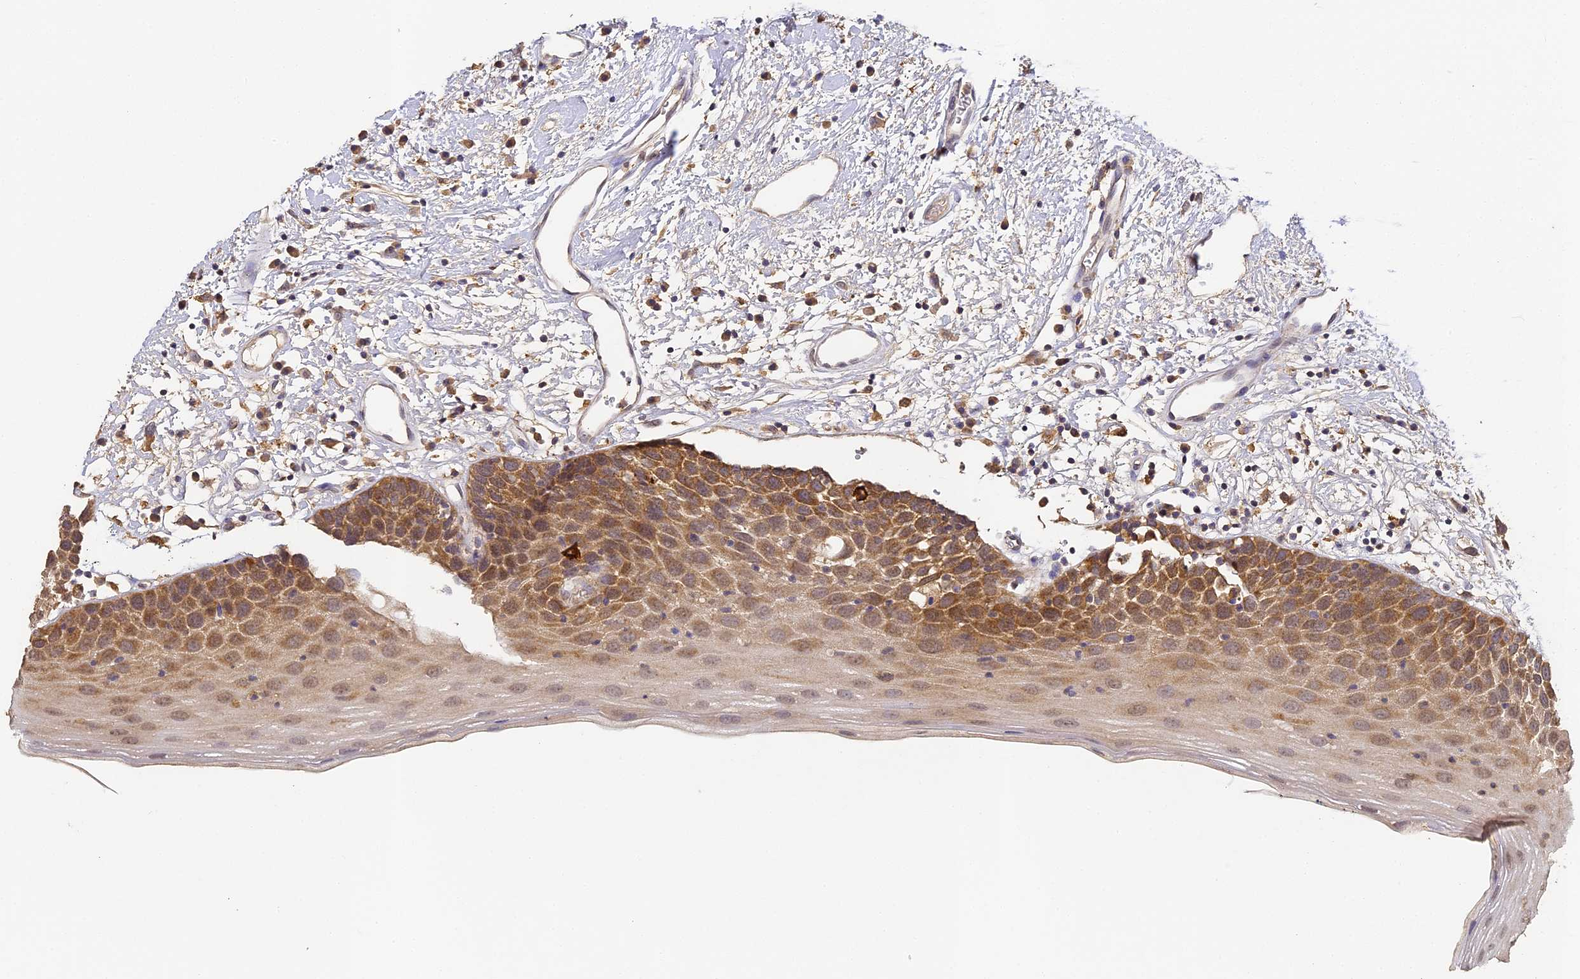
{"staining": {"intensity": "strong", "quantity": ">75%", "location": "cytoplasmic/membranous,nuclear"}, "tissue": "oral mucosa", "cell_type": "Squamous epithelial cells", "image_type": "normal", "snomed": [{"axis": "morphology", "description": "Normal tissue, NOS"}, {"axis": "topography", "description": "Oral tissue"}], "caption": "A high amount of strong cytoplasmic/membranous,nuclear staining is appreciated in about >75% of squamous epithelial cells in normal oral mucosa. Immunohistochemistry (ihc) stains the protein of interest in brown and the nuclei are stained blue.", "gene": "YAE1", "patient": {"sex": "male", "age": 74}}